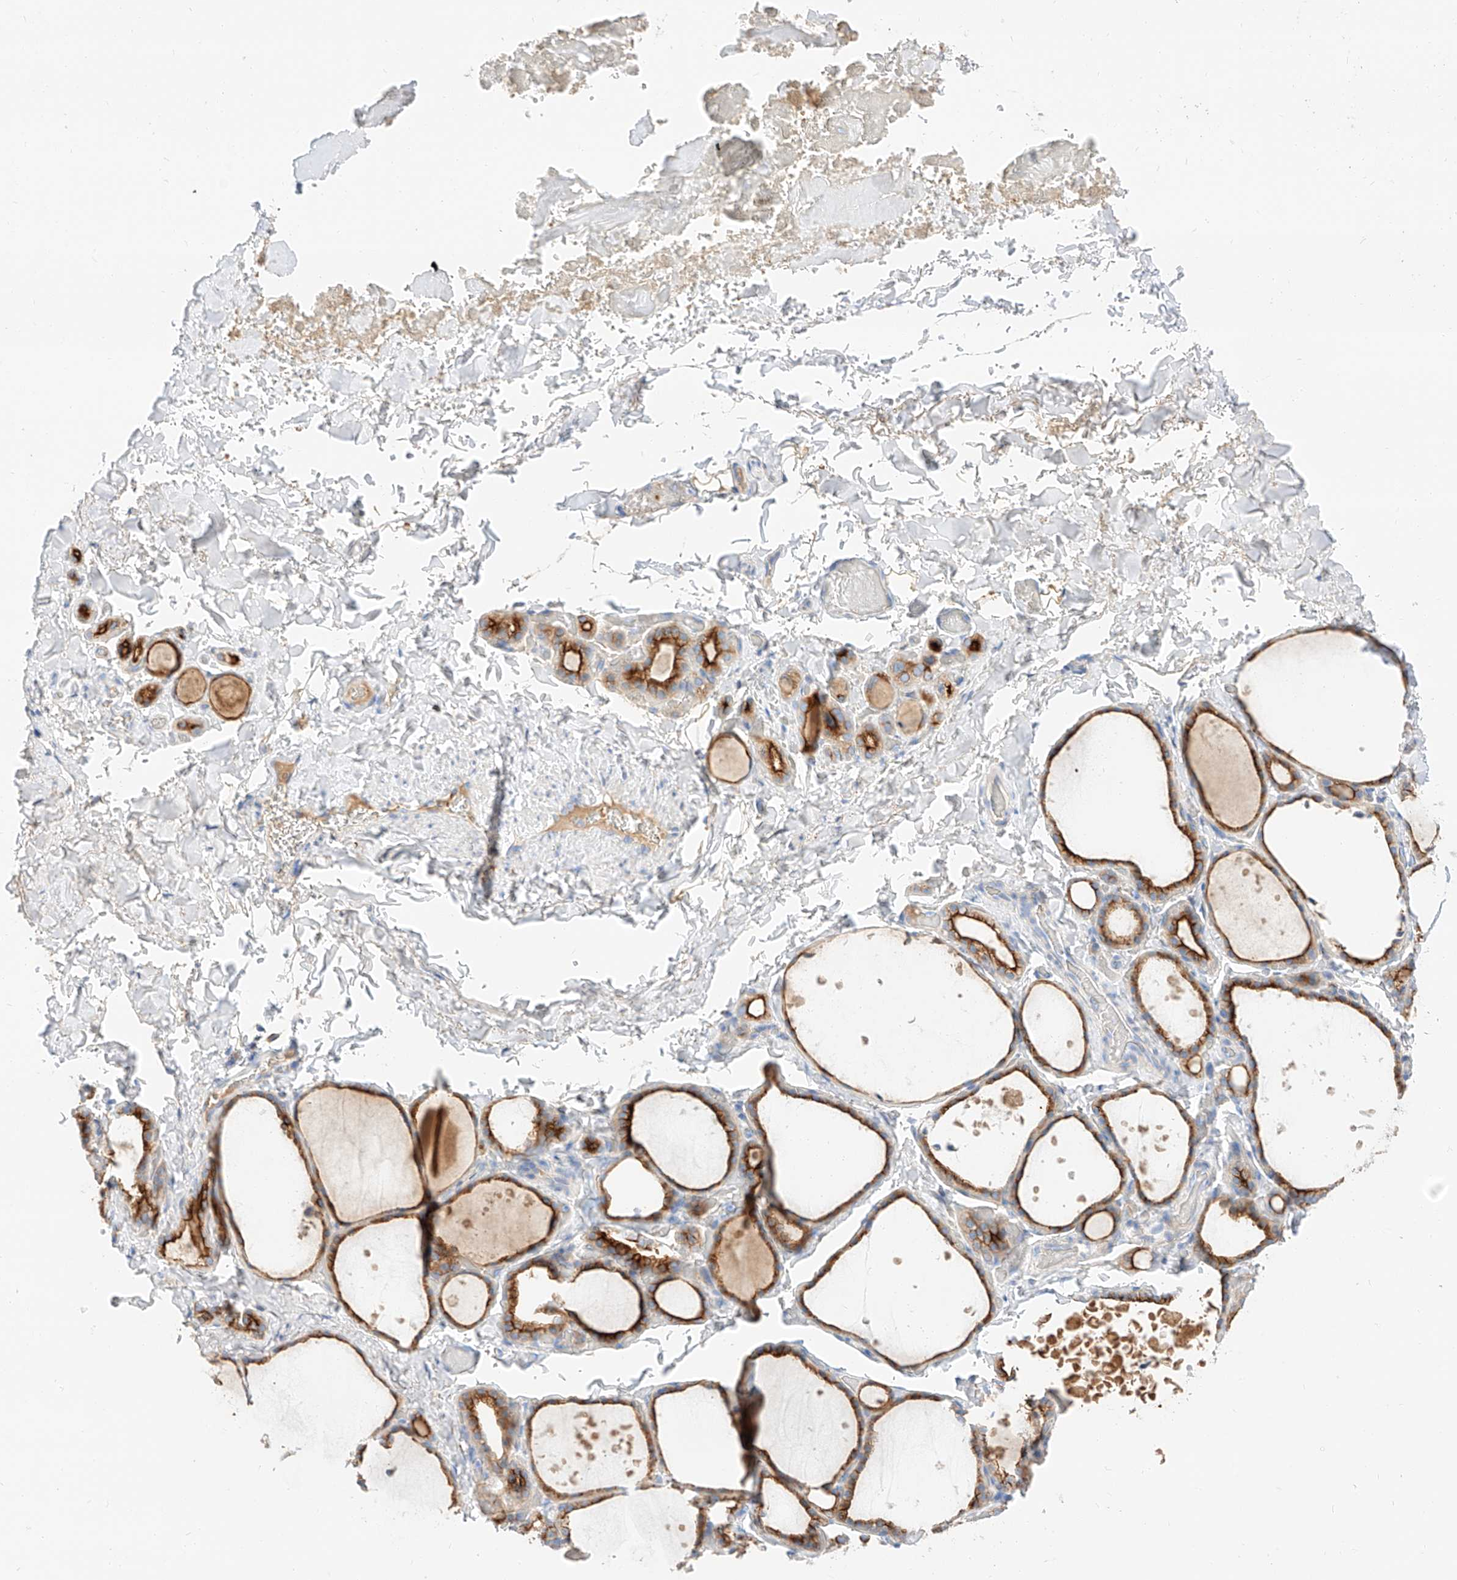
{"staining": {"intensity": "moderate", "quantity": ">75%", "location": "cytoplasmic/membranous"}, "tissue": "thyroid gland", "cell_type": "Glandular cells", "image_type": "normal", "snomed": [{"axis": "morphology", "description": "Normal tissue, NOS"}, {"axis": "topography", "description": "Thyroid gland"}], "caption": "Thyroid gland stained with immunohistochemistry (IHC) exhibits moderate cytoplasmic/membranous expression in approximately >75% of glandular cells.", "gene": "MAP7", "patient": {"sex": "female", "age": 44}}